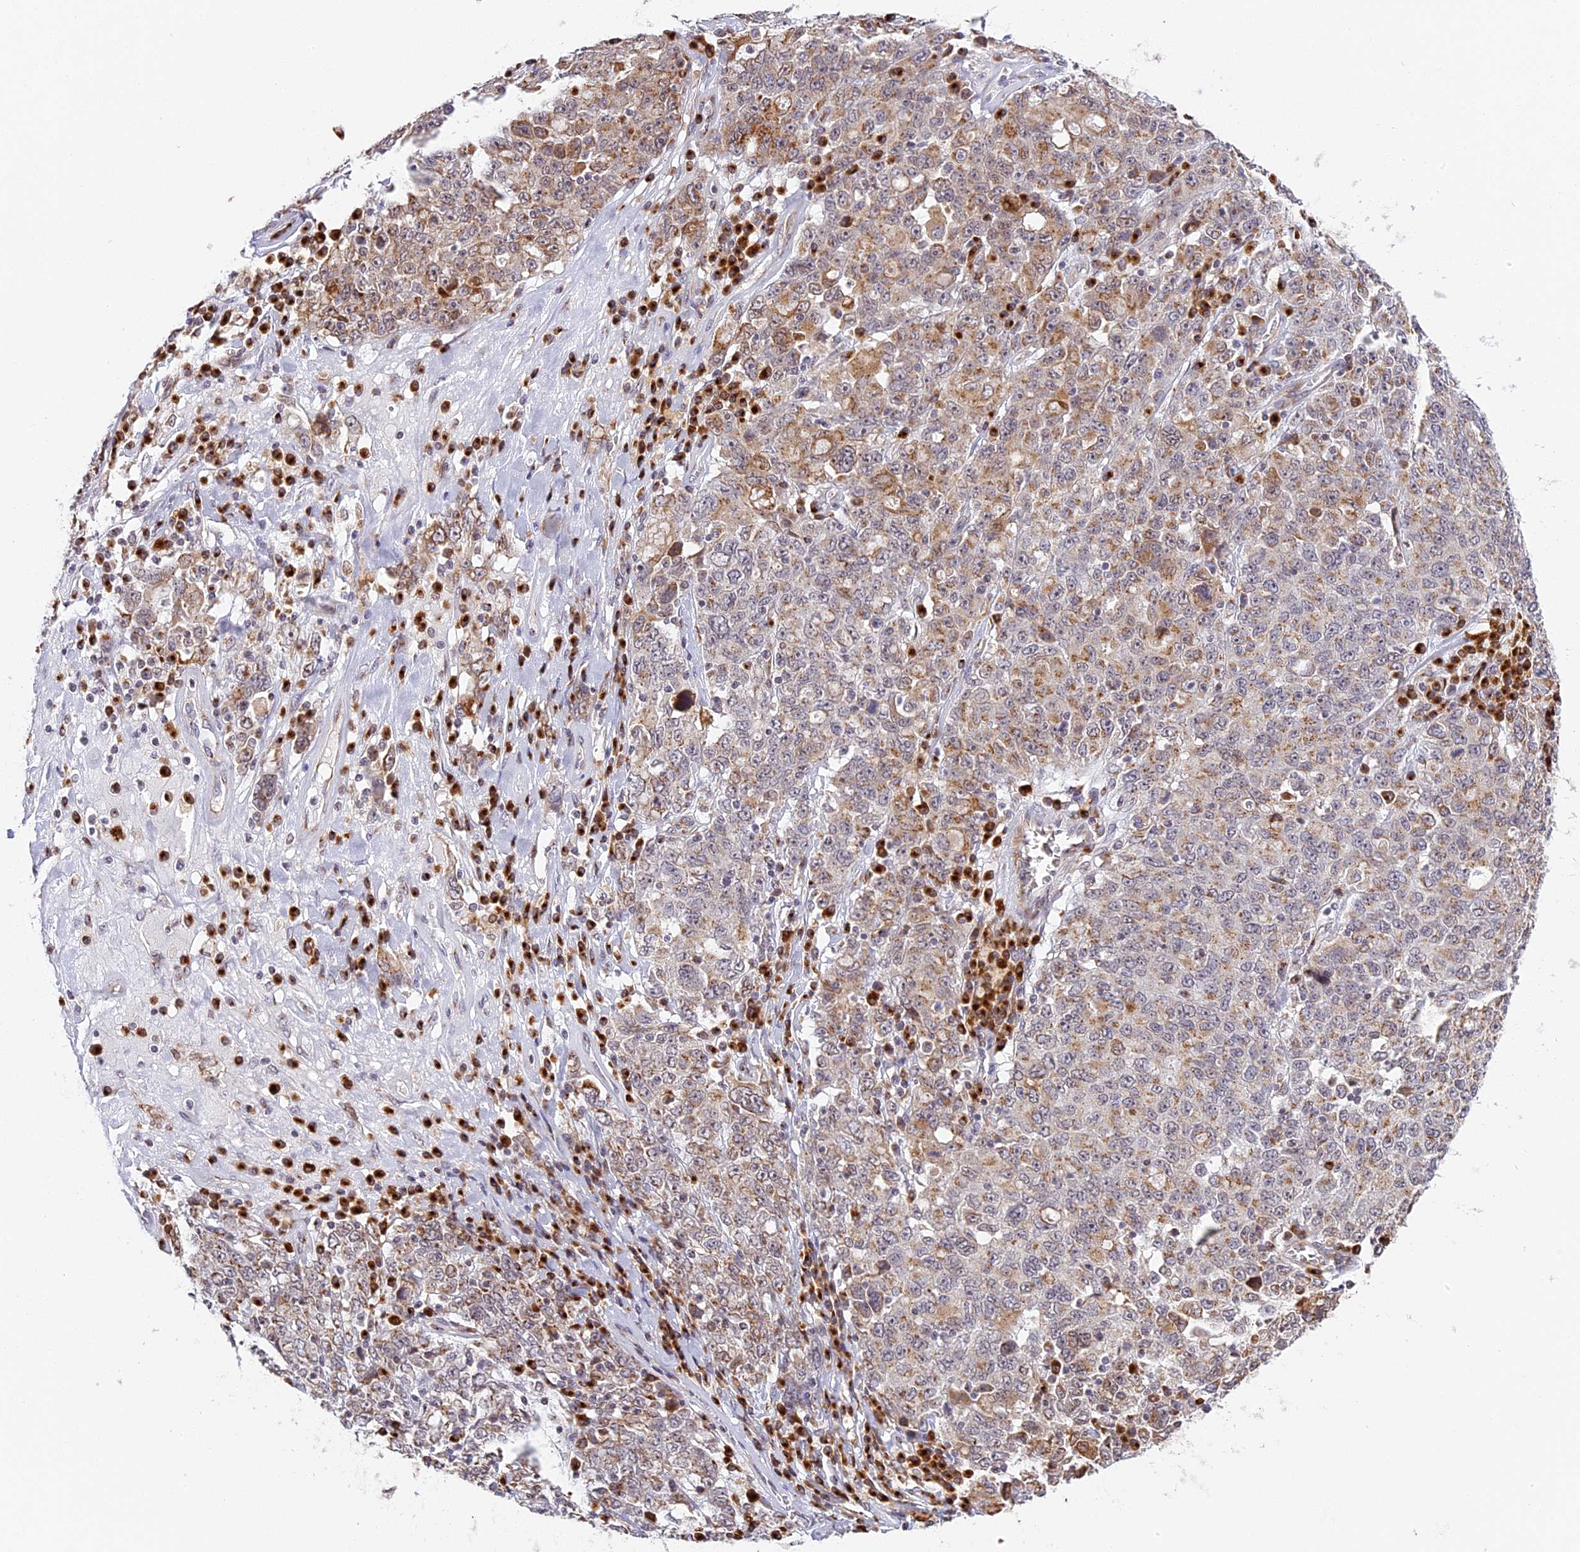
{"staining": {"intensity": "moderate", "quantity": "25%-75%", "location": "cytoplasmic/membranous"}, "tissue": "ovarian cancer", "cell_type": "Tumor cells", "image_type": "cancer", "snomed": [{"axis": "morphology", "description": "Carcinoma, endometroid"}, {"axis": "topography", "description": "Ovary"}], "caption": "Immunohistochemistry photomicrograph of human endometroid carcinoma (ovarian) stained for a protein (brown), which reveals medium levels of moderate cytoplasmic/membranous positivity in approximately 25%-75% of tumor cells.", "gene": "HEATR5B", "patient": {"sex": "female", "age": 62}}